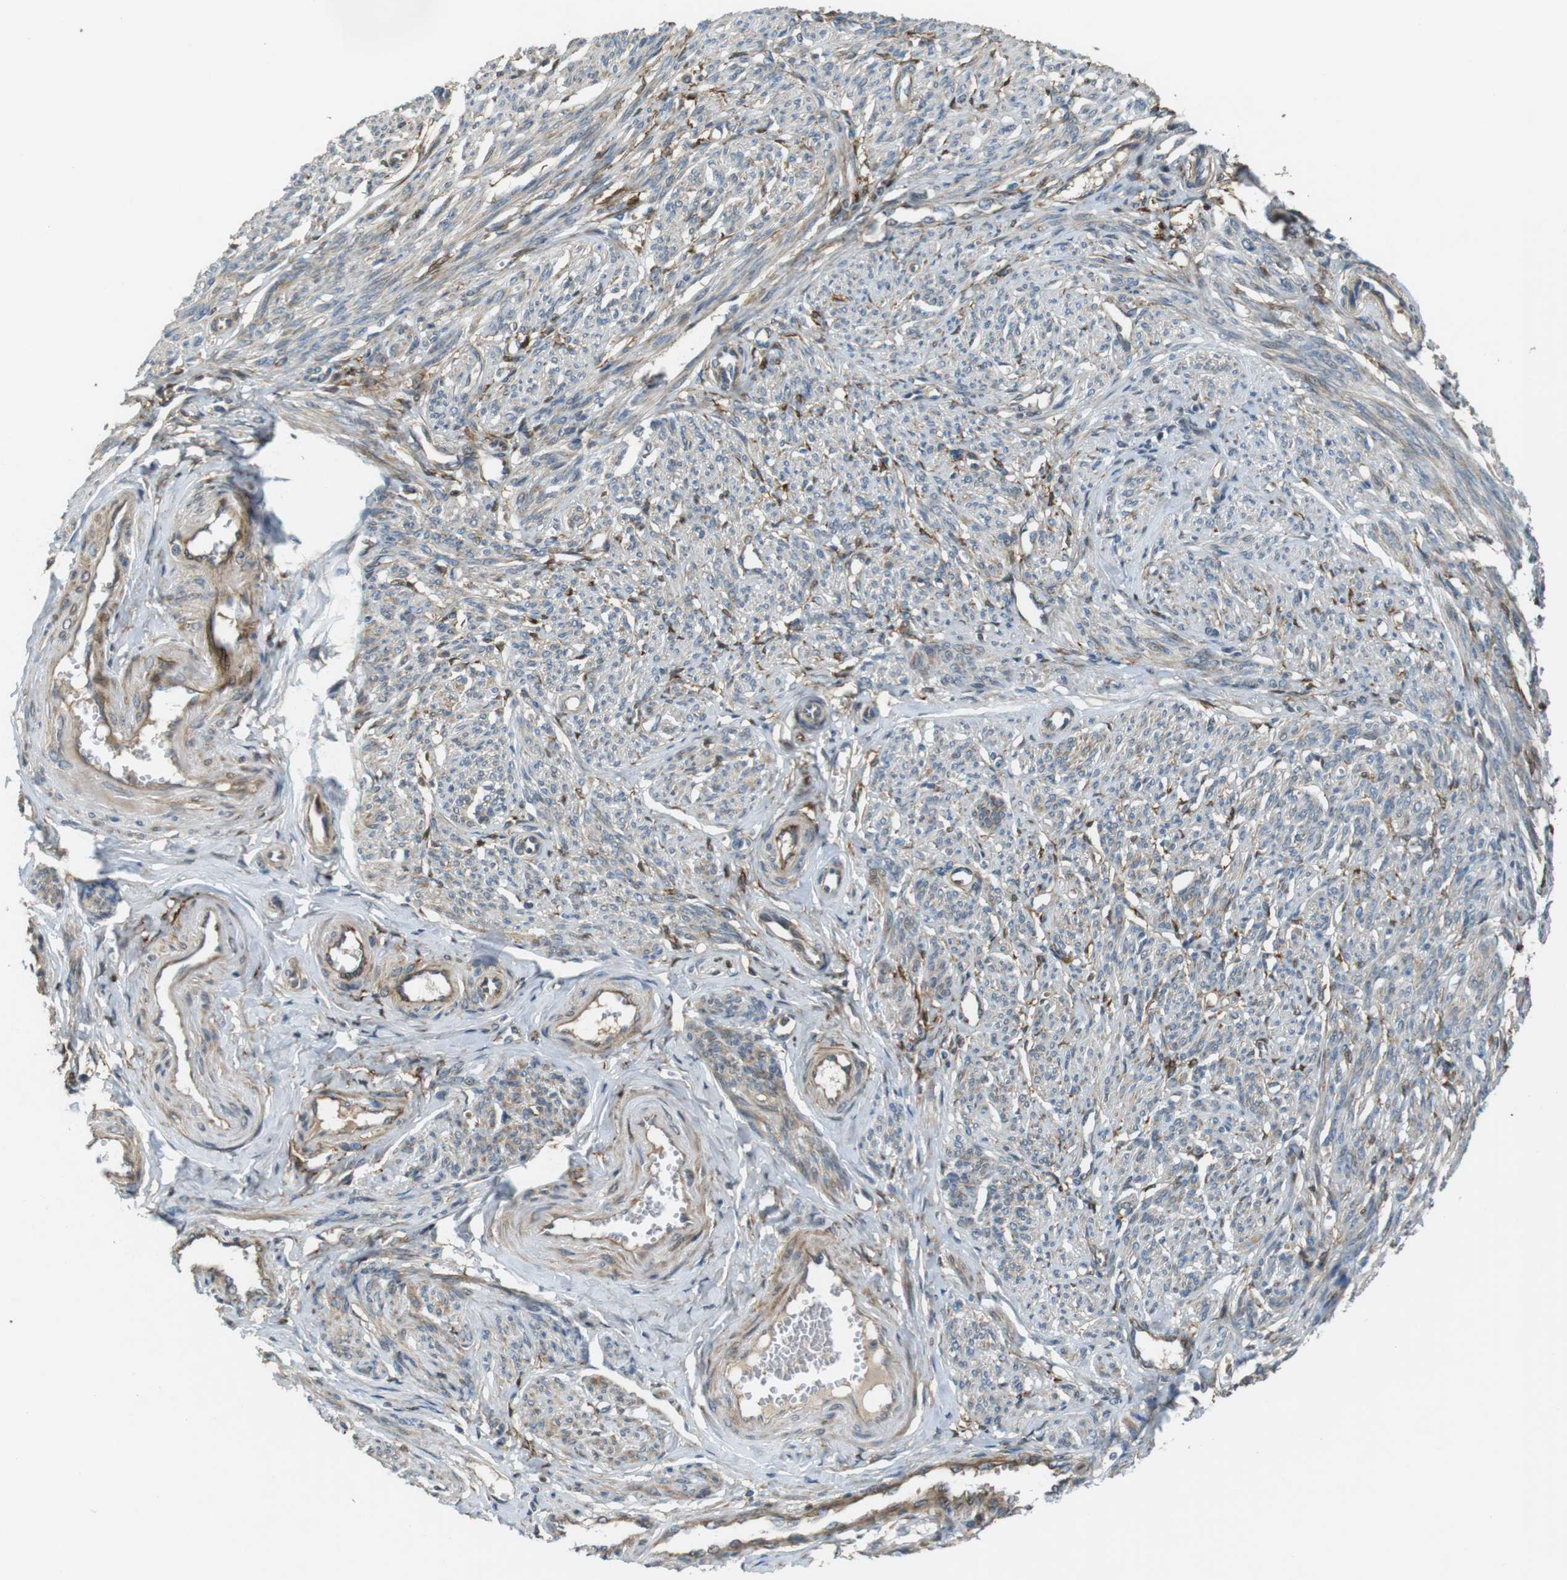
{"staining": {"intensity": "moderate", "quantity": "25%-75%", "location": "cytoplasmic/membranous"}, "tissue": "smooth muscle", "cell_type": "Smooth muscle cells", "image_type": "normal", "snomed": [{"axis": "morphology", "description": "Normal tissue, NOS"}, {"axis": "topography", "description": "Smooth muscle"}], "caption": "Benign smooth muscle displays moderate cytoplasmic/membranous staining in about 25%-75% of smooth muscle cells, visualized by immunohistochemistry.", "gene": "IFFO2", "patient": {"sex": "female", "age": 65}}